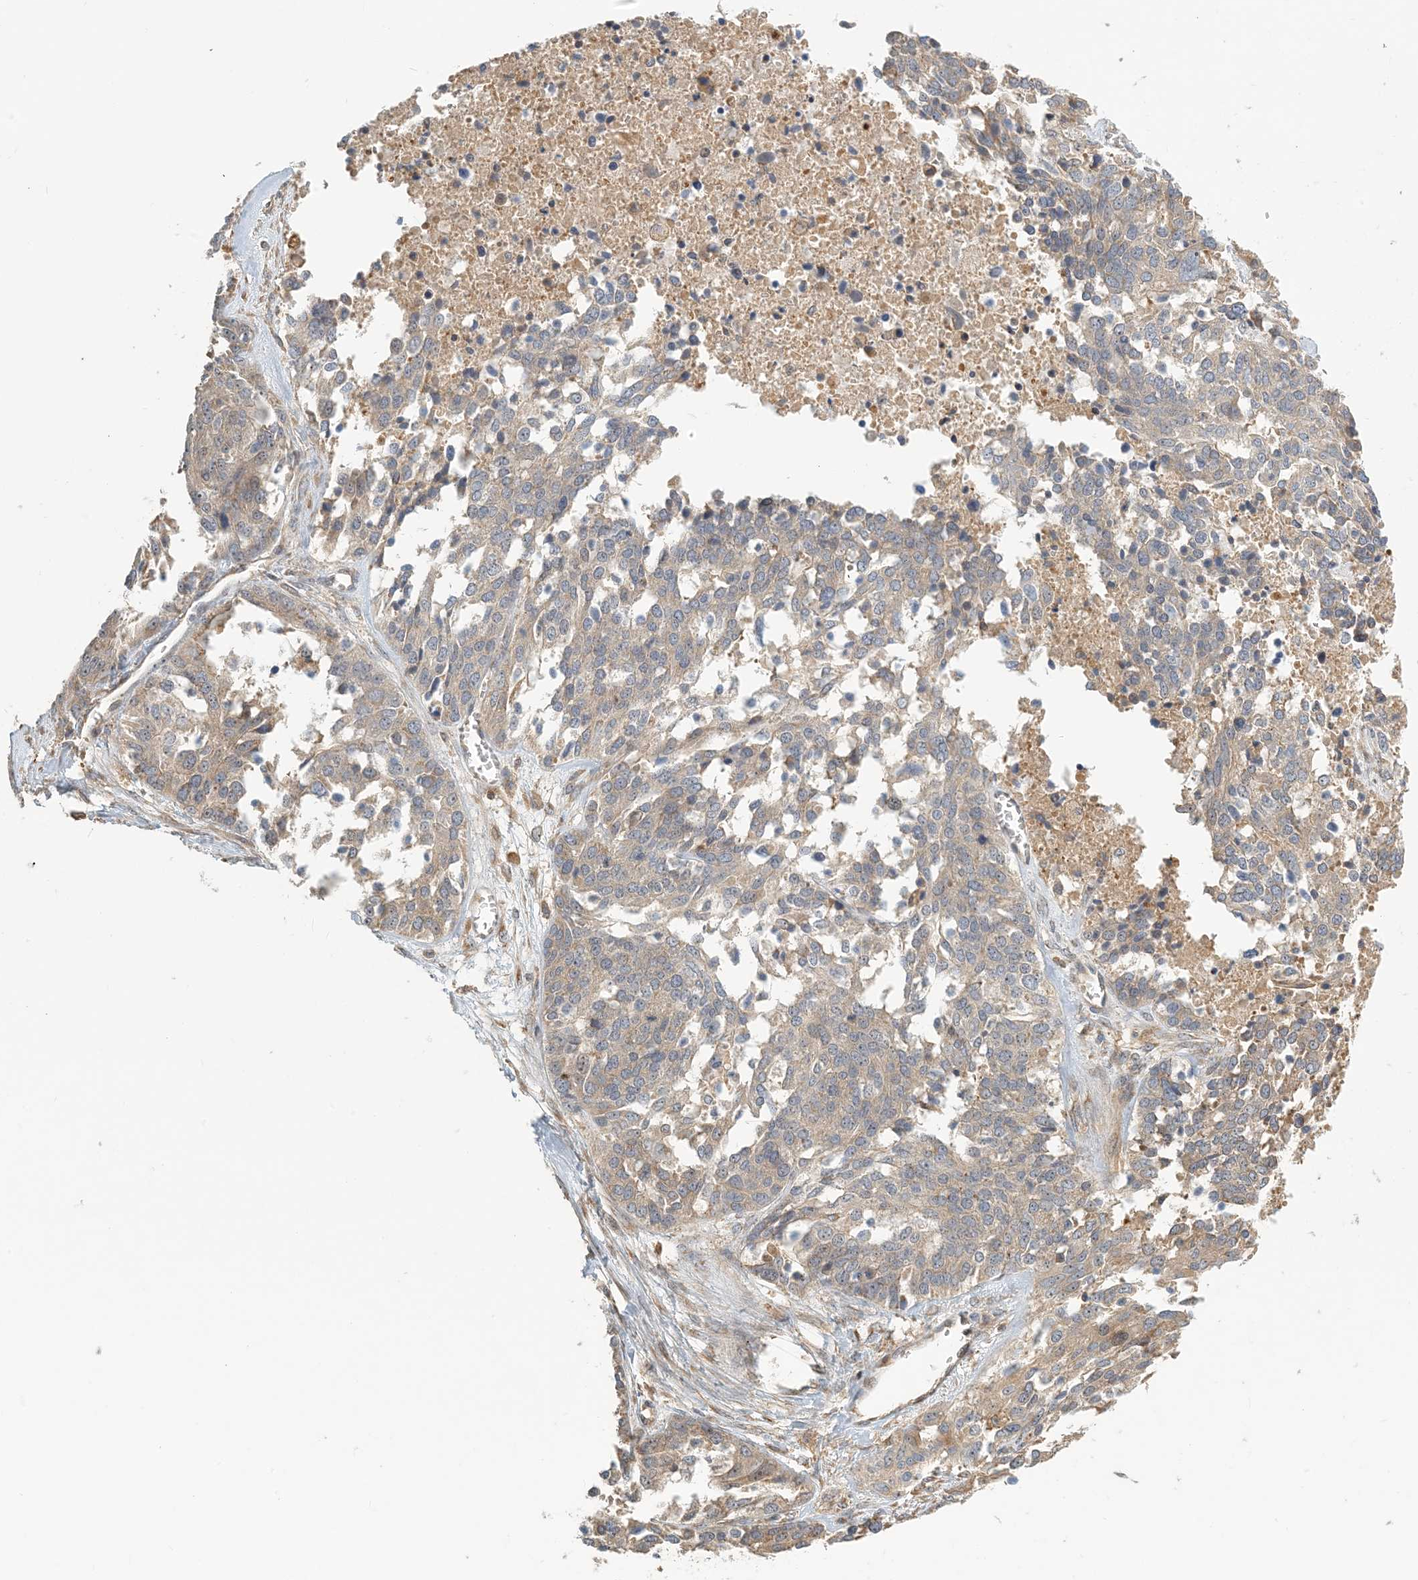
{"staining": {"intensity": "weak", "quantity": "<25%", "location": "cytoplasmic/membranous"}, "tissue": "ovarian cancer", "cell_type": "Tumor cells", "image_type": "cancer", "snomed": [{"axis": "morphology", "description": "Cystadenocarcinoma, serous, NOS"}, {"axis": "topography", "description": "Ovary"}], "caption": "DAB immunohistochemical staining of human ovarian cancer demonstrates no significant positivity in tumor cells.", "gene": "COLEC11", "patient": {"sex": "female", "age": 44}}